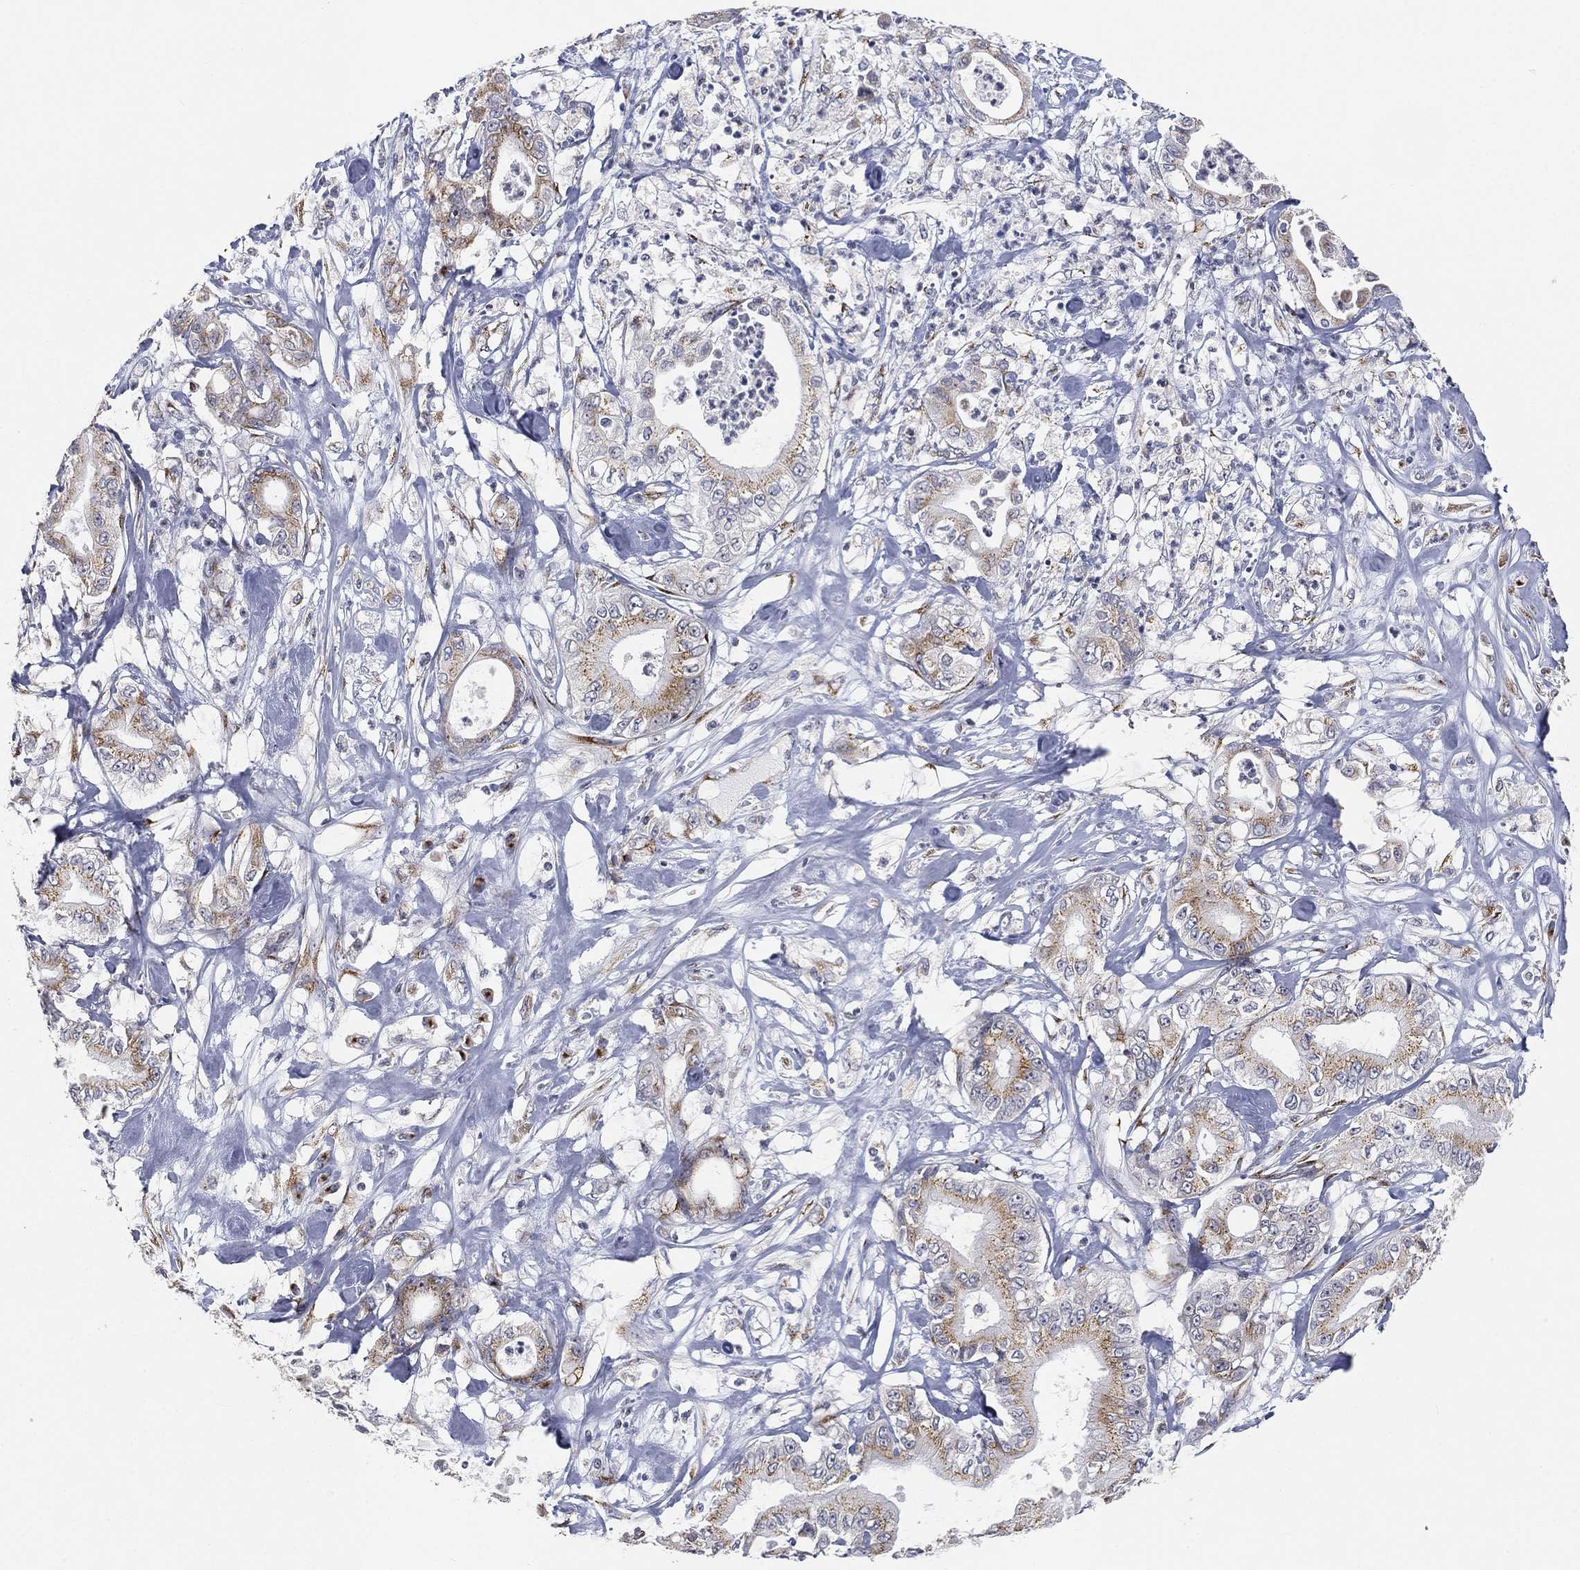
{"staining": {"intensity": "moderate", "quantity": ">75%", "location": "cytoplasmic/membranous"}, "tissue": "pancreatic cancer", "cell_type": "Tumor cells", "image_type": "cancer", "snomed": [{"axis": "morphology", "description": "Adenocarcinoma, NOS"}, {"axis": "topography", "description": "Pancreas"}], "caption": "Adenocarcinoma (pancreatic) tissue displays moderate cytoplasmic/membranous positivity in about >75% of tumor cells", "gene": "TICAM1", "patient": {"sex": "male", "age": 71}}